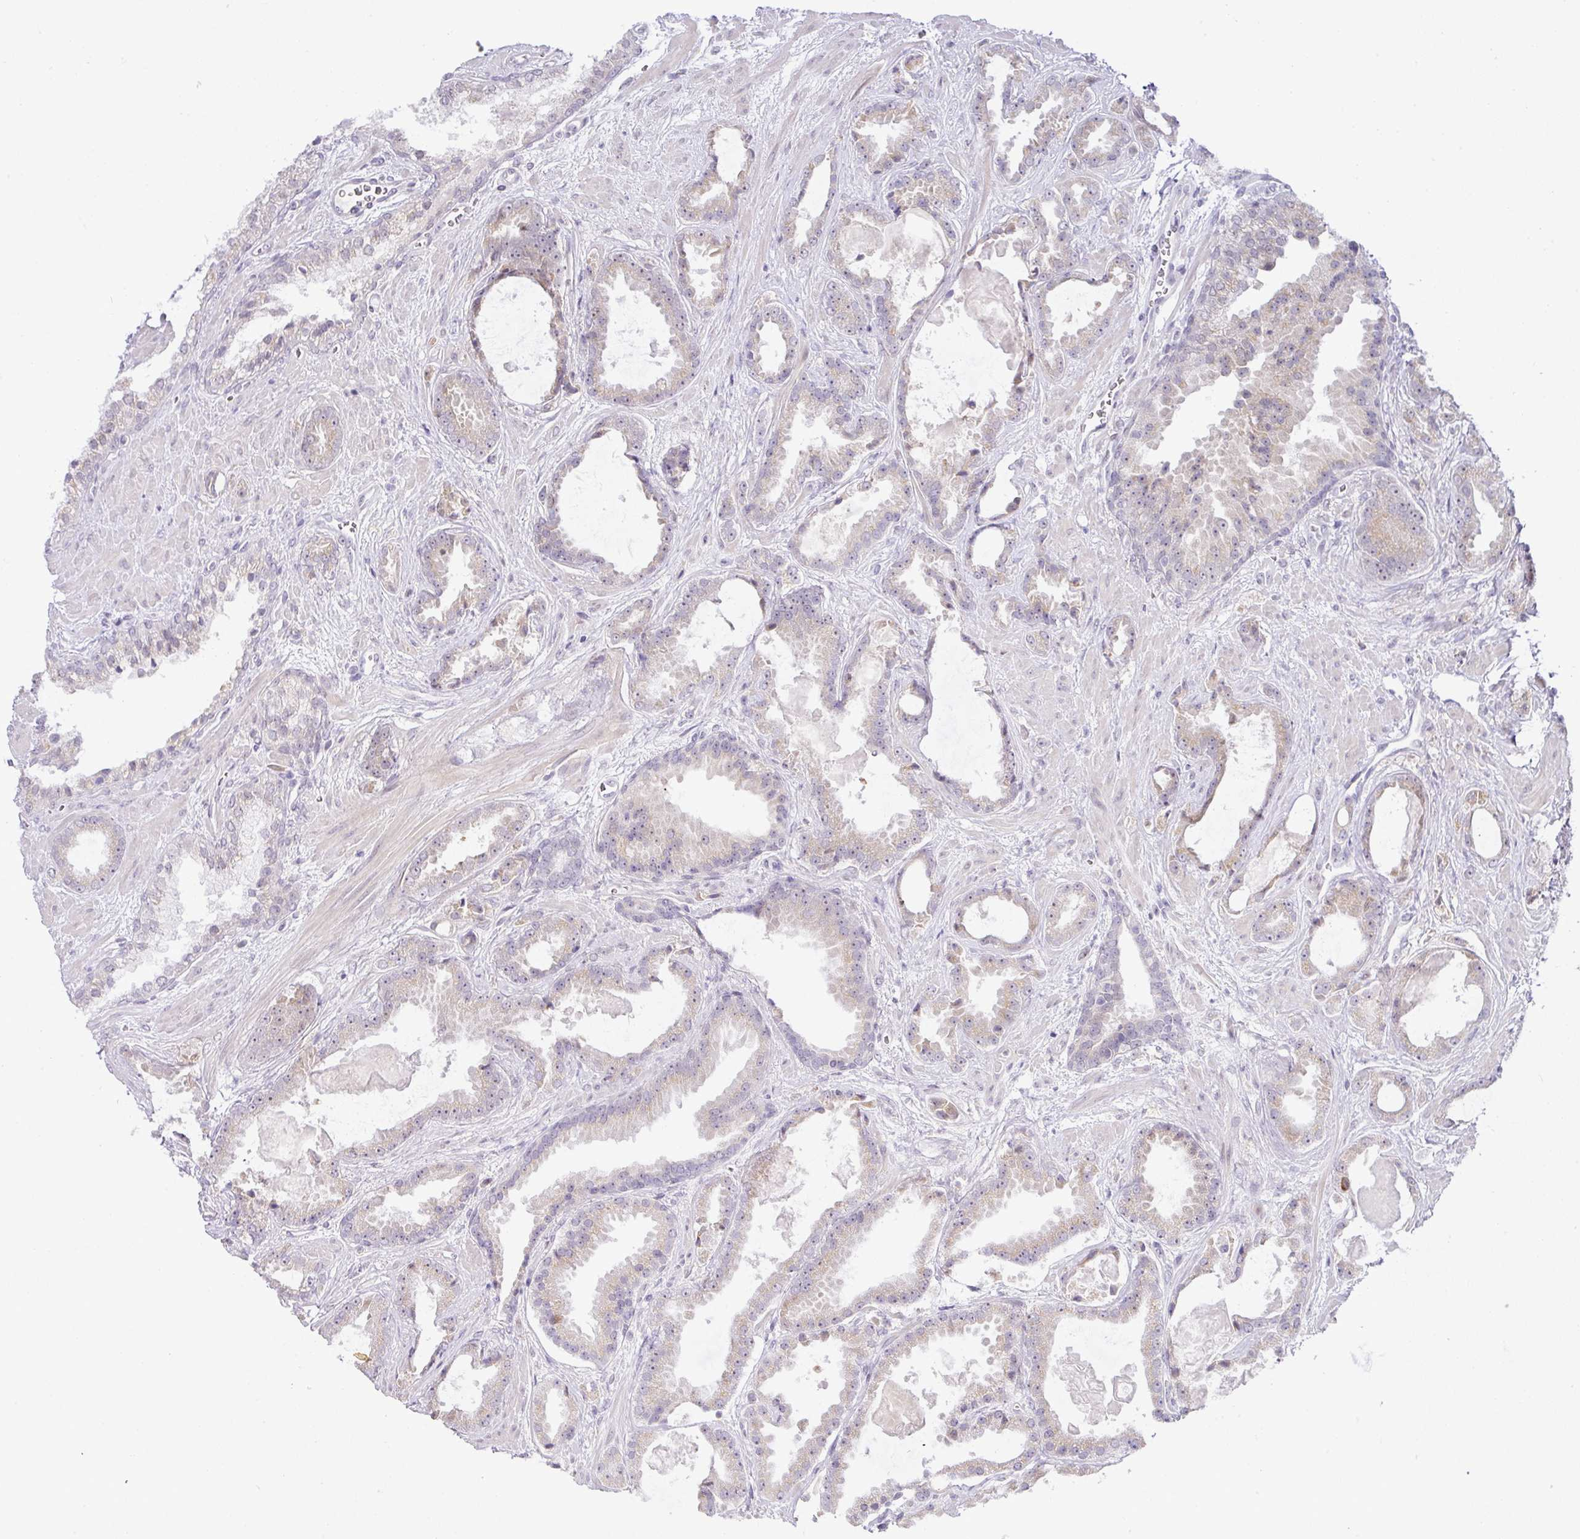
{"staining": {"intensity": "weak", "quantity": "<25%", "location": "cytoplasmic/membranous"}, "tissue": "prostate cancer", "cell_type": "Tumor cells", "image_type": "cancer", "snomed": [{"axis": "morphology", "description": "Adenocarcinoma, Low grade"}, {"axis": "topography", "description": "Prostate"}], "caption": "This photomicrograph is of prostate cancer (low-grade adenocarcinoma) stained with immunohistochemistry (IHC) to label a protein in brown with the nuclei are counter-stained blue. There is no positivity in tumor cells.", "gene": "PARP2", "patient": {"sex": "male", "age": 62}}